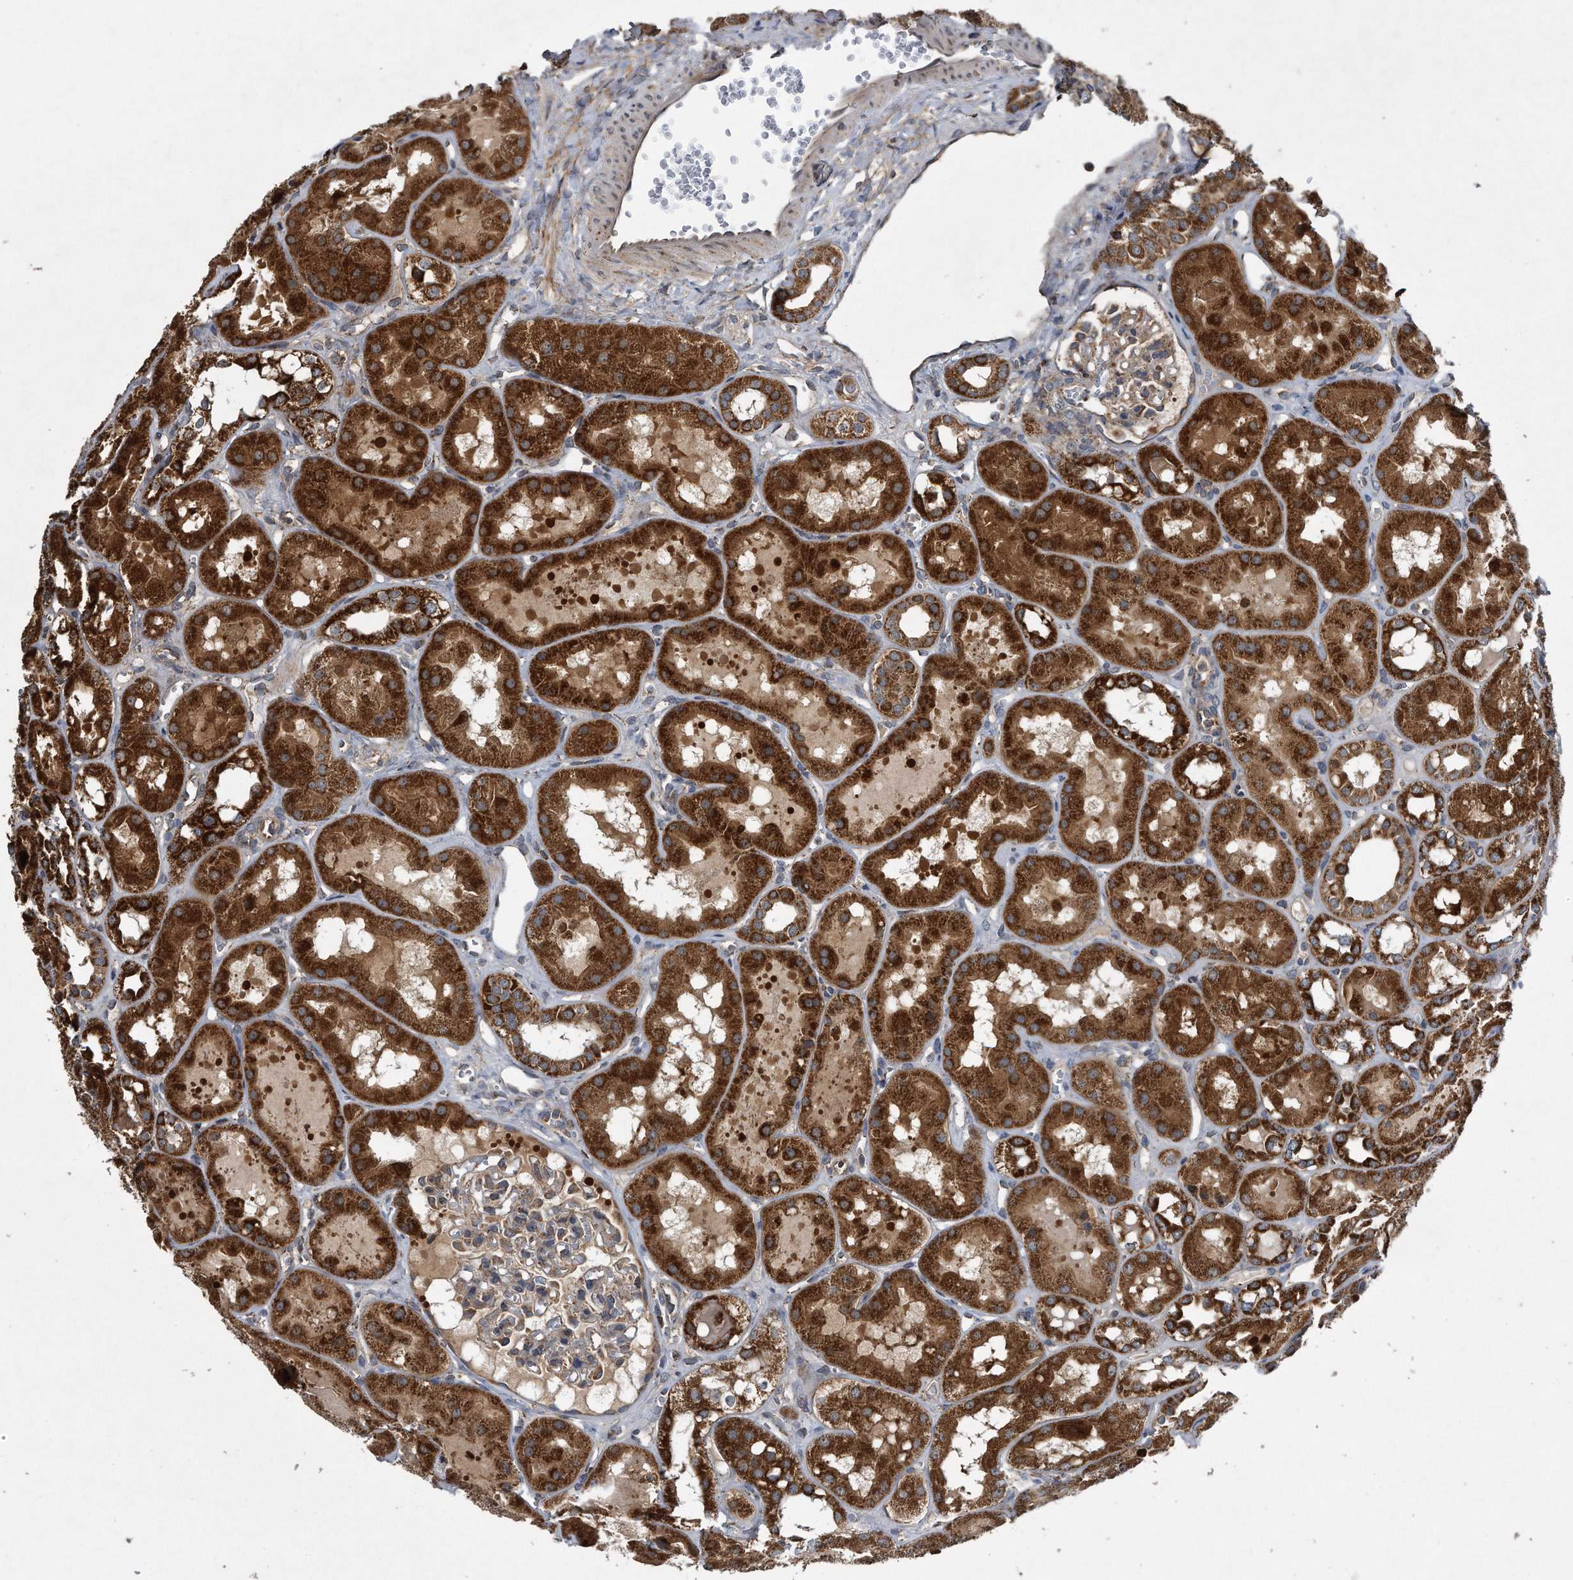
{"staining": {"intensity": "moderate", "quantity": "<25%", "location": "cytoplasmic/membranous"}, "tissue": "kidney", "cell_type": "Cells in glomeruli", "image_type": "normal", "snomed": [{"axis": "morphology", "description": "Normal tissue, NOS"}, {"axis": "topography", "description": "Kidney"}], "caption": "The histopathology image reveals staining of benign kidney, revealing moderate cytoplasmic/membranous protein expression (brown color) within cells in glomeruli.", "gene": "ALPK2", "patient": {"sex": "male", "age": 16}}